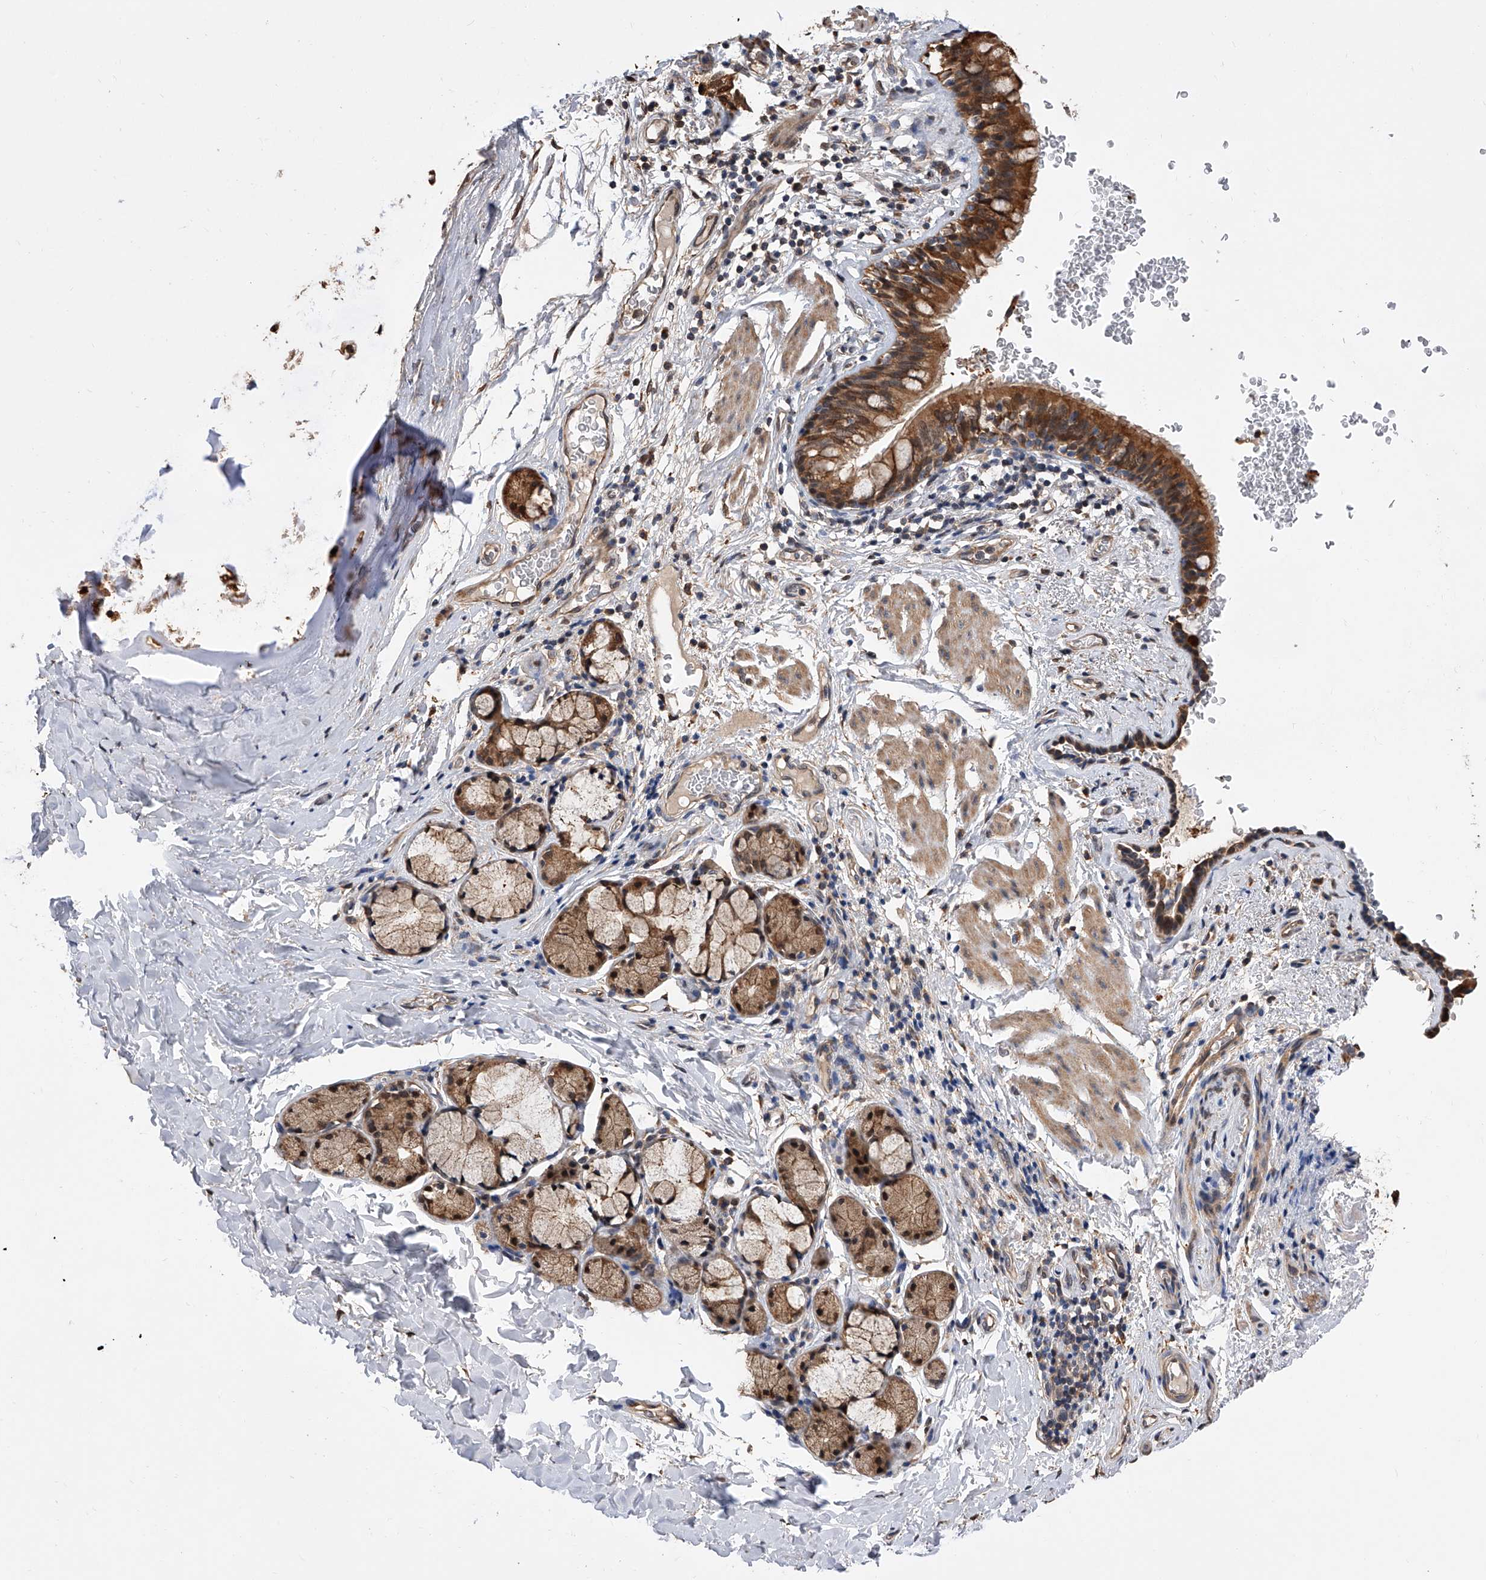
{"staining": {"intensity": "strong", "quantity": ">75%", "location": "cytoplasmic/membranous"}, "tissue": "bronchus", "cell_type": "Respiratory epithelial cells", "image_type": "normal", "snomed": [{"axis": "morphology", "description": "Normal tissue, NOS"}, {"axis": "topography", "description": "Cartilage tissue"}, {"axis": "topography", "description": "Bronchus"}], "caption": "Bronchus stained with DAB immunohistochemistry demonstrates high levels of strong cytoplasmic/membranous positivity in approximately >75% of respiratory epithelial cells.", "gene": "GMDS", "patient": {"sex": "female", "age": 36}}